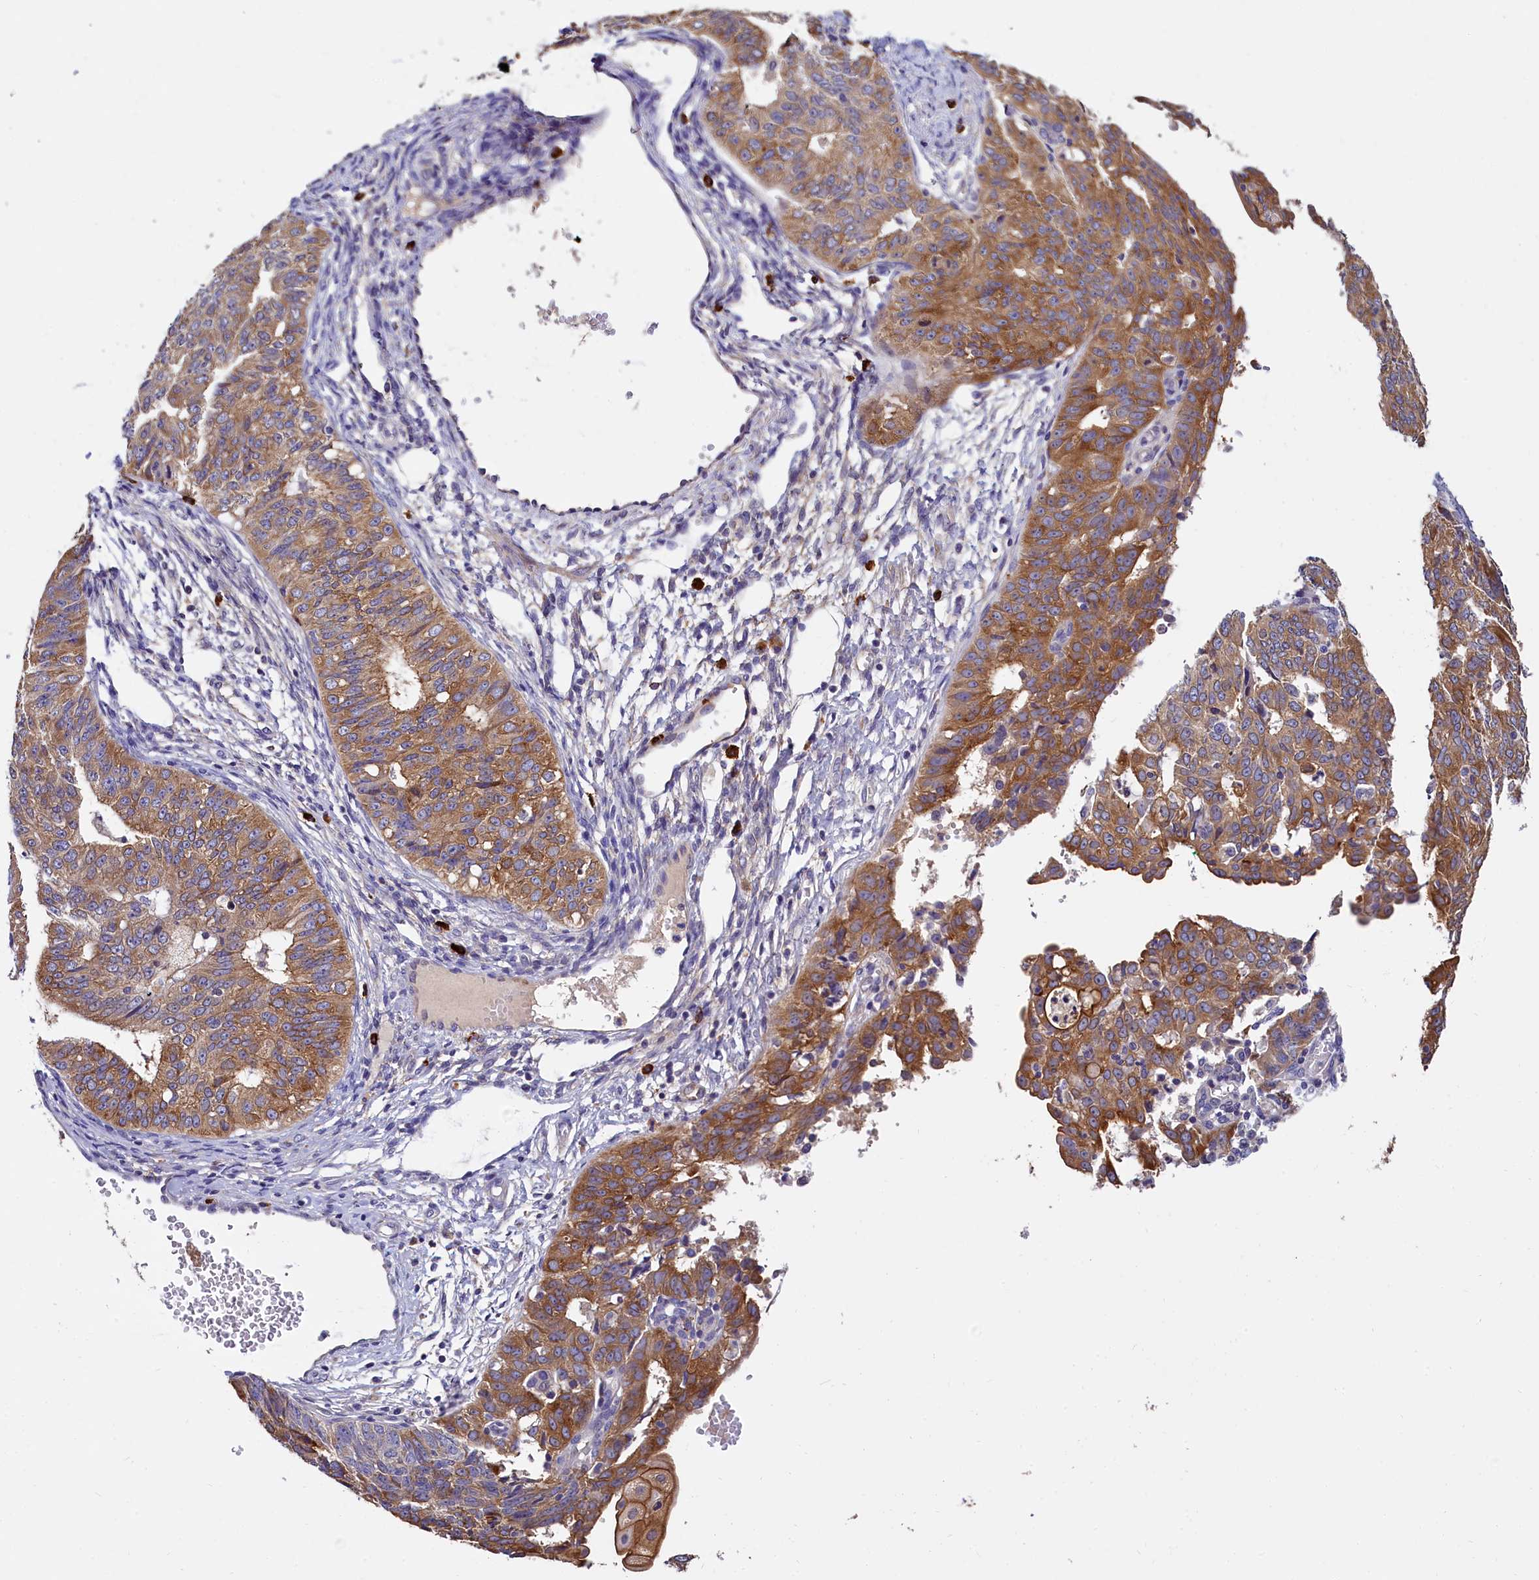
{"staining": {"intensity": "moderate", "quantity": ">75%", "location": "cytoplasmic/membranous"}, "tissue": "endometrial cancer", "cell_type": "Tumor cells", "image_type": "cancer", "snomed": [{"axis": "morphology", "description": "Adenocarcinoma, NOS"}, {"axis": "topography", "description": "Endometrium"}], "caption": "A high-resolution micrograph shows IHC staining of endometrial cancer, which displays moderate cytoplasmic/membranous staining in approximately >75% of tumor cells. (Stains: DAB (3,3'-diaminobenzidine) in brown, nuclei in blue, Microscopy: brightfield microscopy at high magnification).", "gene": "EPS8L2", "patient": {"sex": "female", "age": 32}}